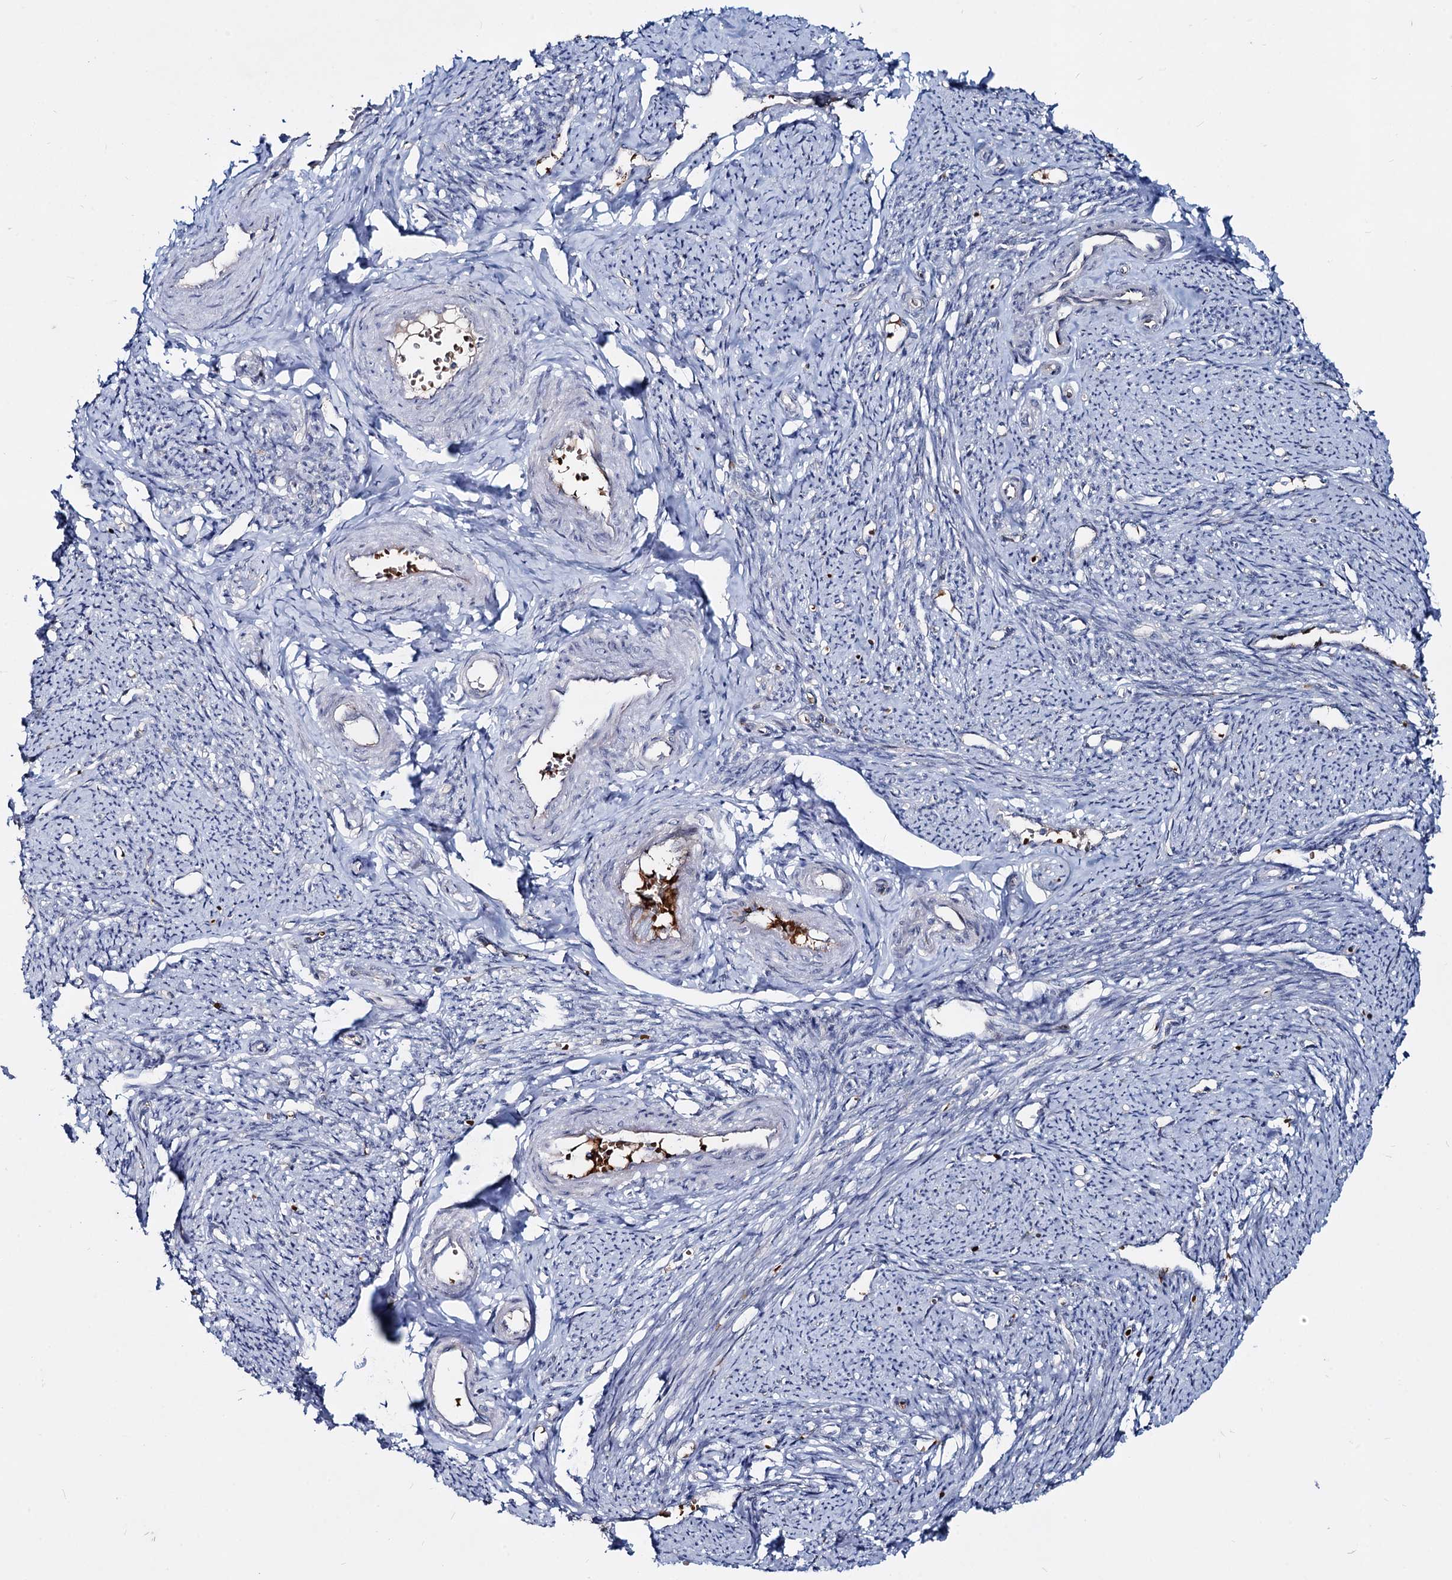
{"staining": {"intensity": "negative", "quantity": "none", "location": "none"}, "tissue": "smooth muscle", "cell_type": "Smooth muscle cells", "image_type": "normal", "snomed": [{"axis": "morphology", "description": "Normal tissue, NOS"}, {"axis": "topography", "description": "Smooth muscle"}, {"axis": "topography", "description": "Uterus"}], "caption": "DAB immunohistochemical staining of benign human smooth muscle exhibits no significant positivity in smooth muscle cells.", "gene": "RNF6", "patient": {"sex": "female", "age": 59}}